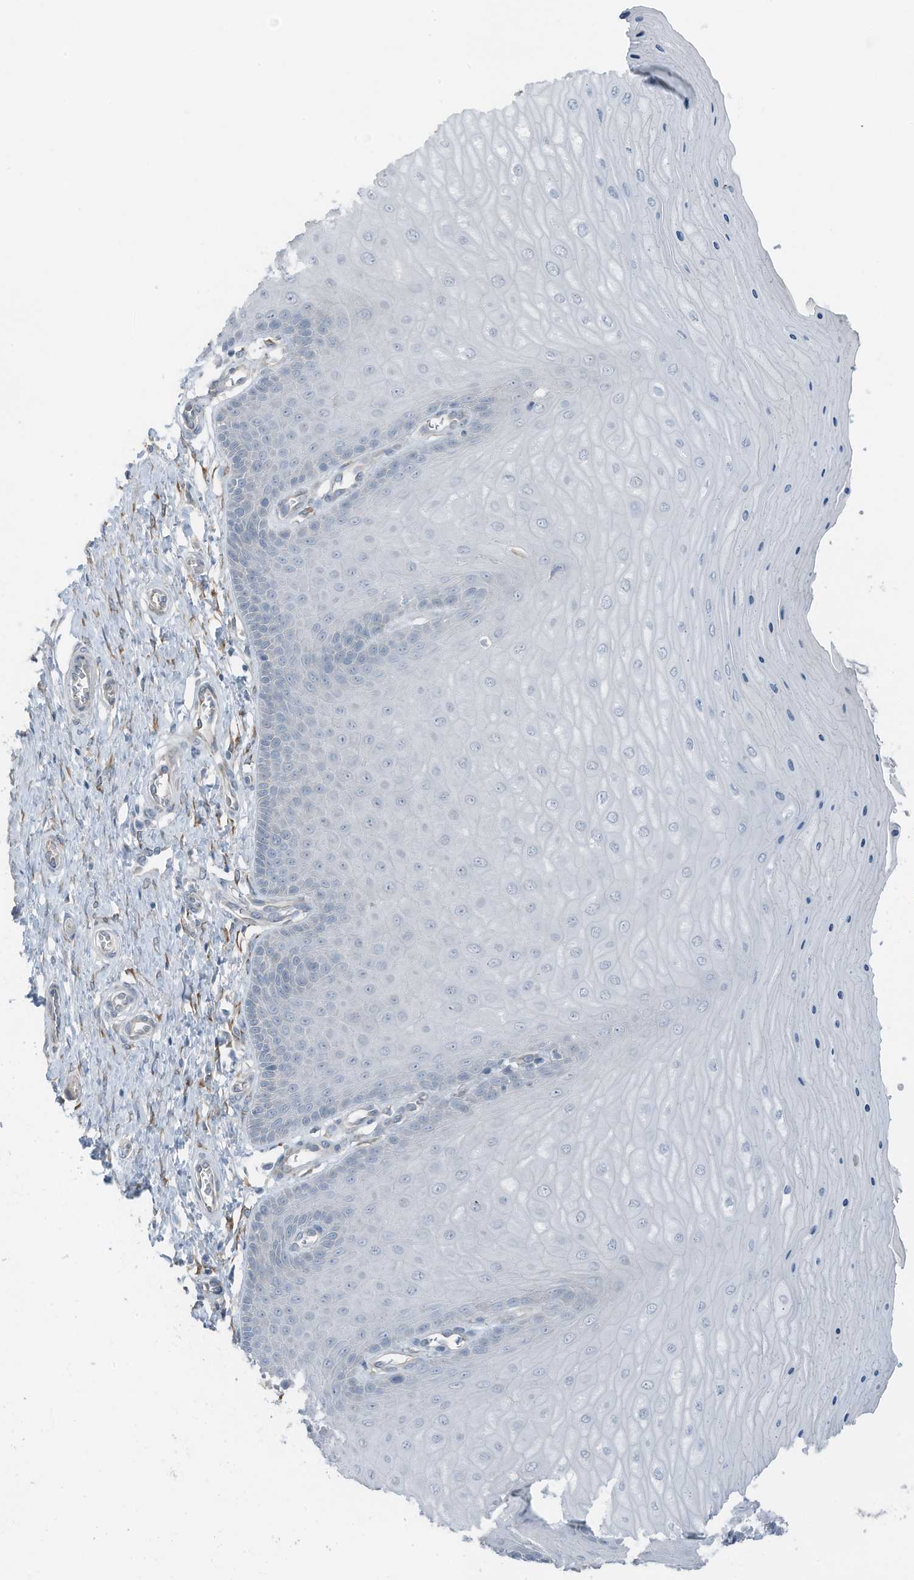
{"staining": {"intensity": "negative", "quantity": "none", "location": "none"}, "tissue": "cervix", "cell_type": "Glandular cells", "image_type": "normal", "snomed": [{"axis": "morphology", "description": "Normal tissue, NOS"}, {"axis": "topography", "description": "Cervix"}], "caption": "This is a micrograph of IHC staining of unremarkable cervix, which shows no expression in glandular cells.", "gene": "ARHGEF33", "patient": {"sex": "female", "age": 55}}